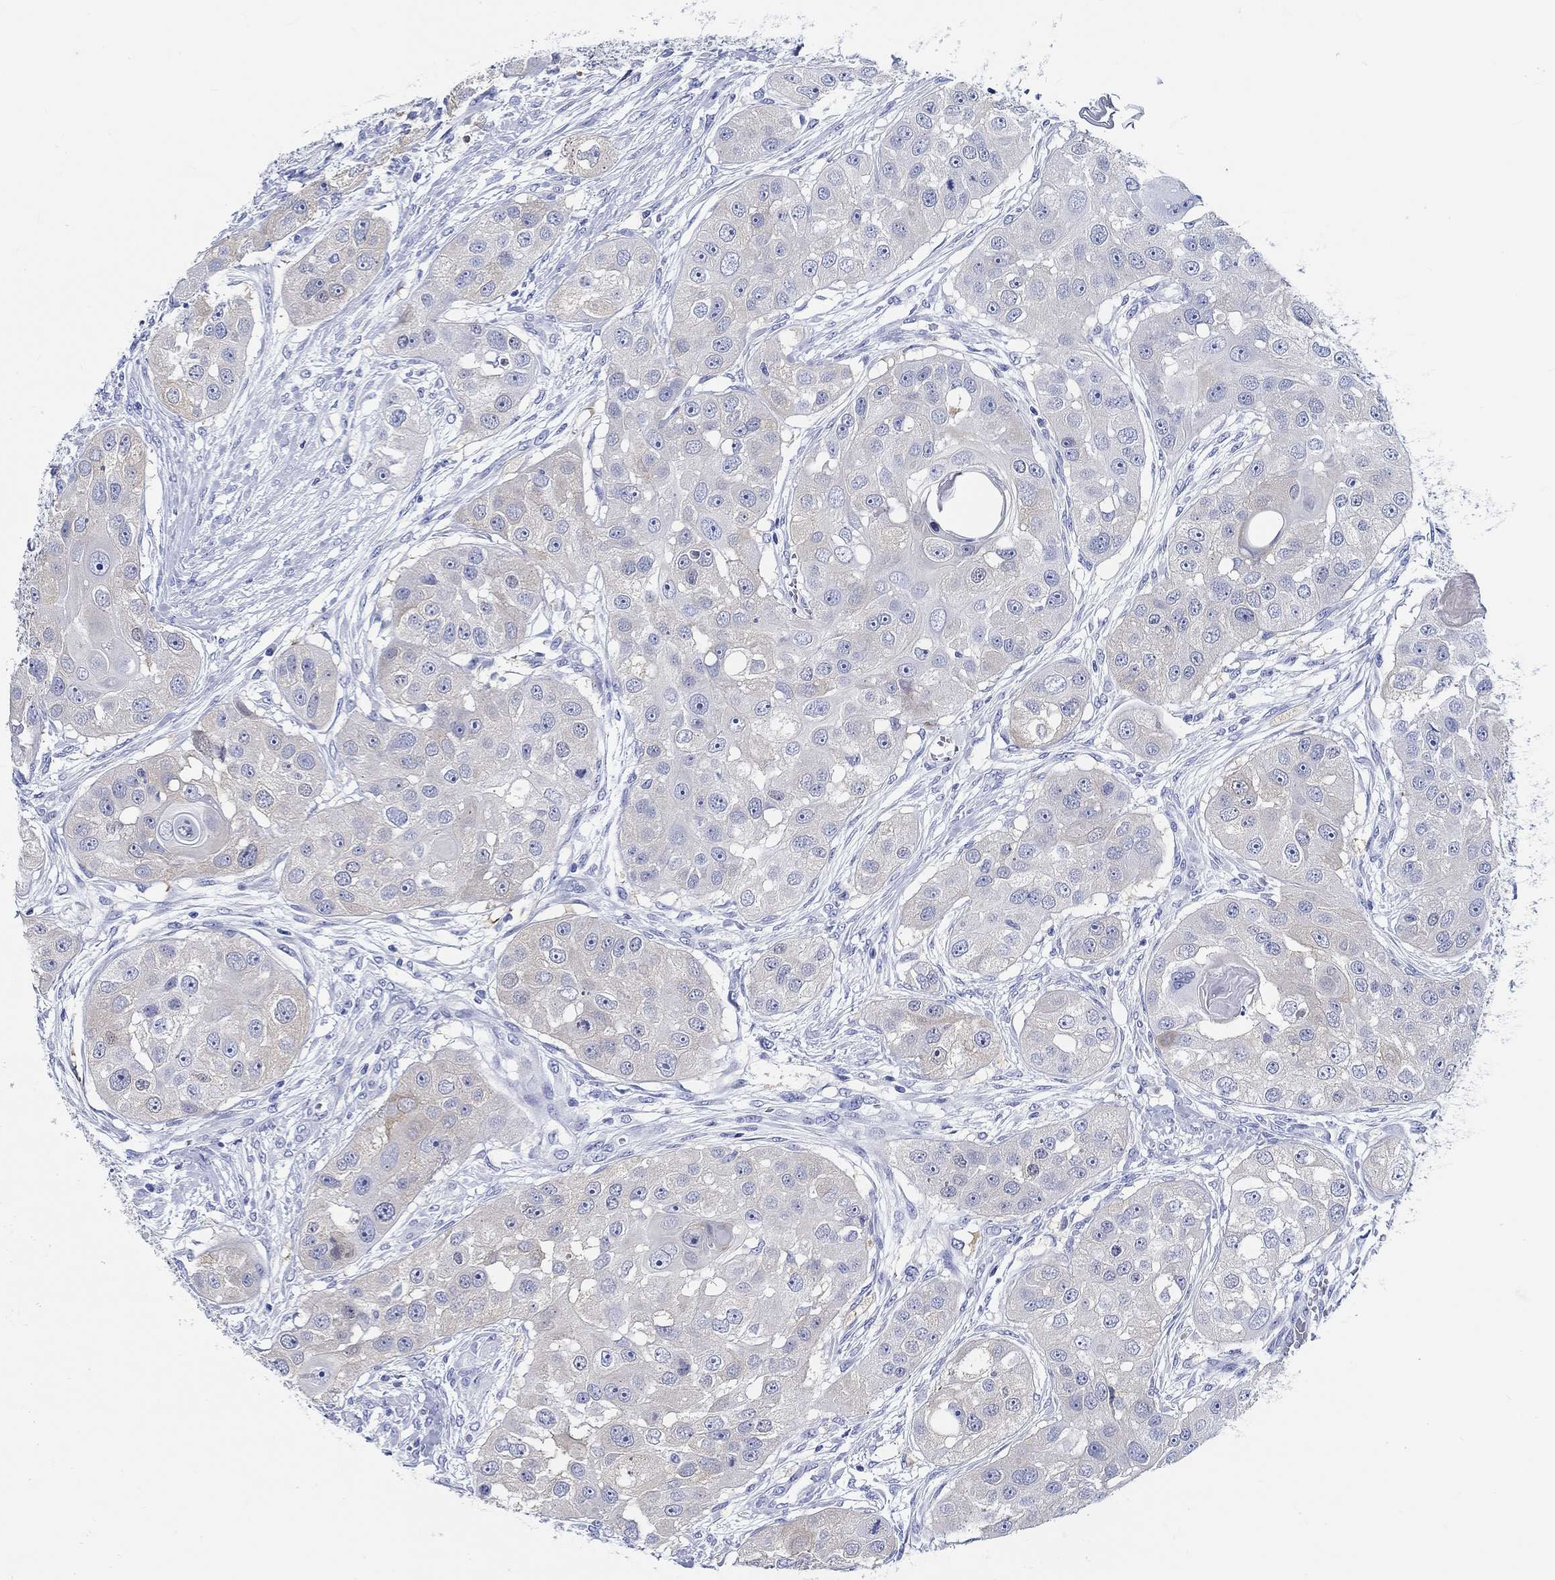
{"staining": {"intensity": "weak", "quantity": "<25%", "location": "cytoplasmic/membranous"}, "tissue": "head and neck cancer", "cell_type": "Tumor cells", "image_type": "cancer", "snomed": [{"axis": "morphology", "description": "Normal tissue, NOS"}, {"axis": "morphology", "description": "Squamous cell carcinoma, NOS"}, {"axis": "topography", "description": "Skeletal muscle"}, {"axis": "topography", "description": "Head-Neck"}], "caption": "The histopathology image displays no staining of tumor cells in squamous cell carcinoma (head and neck). The staining is performed using DAB (3,3'-diaminobenzidine) brown chromogen with nuclei counter-stained in using hematoxylin.", "gene": "FBXO2", "patient": {"sex": "male", "age": 51}}